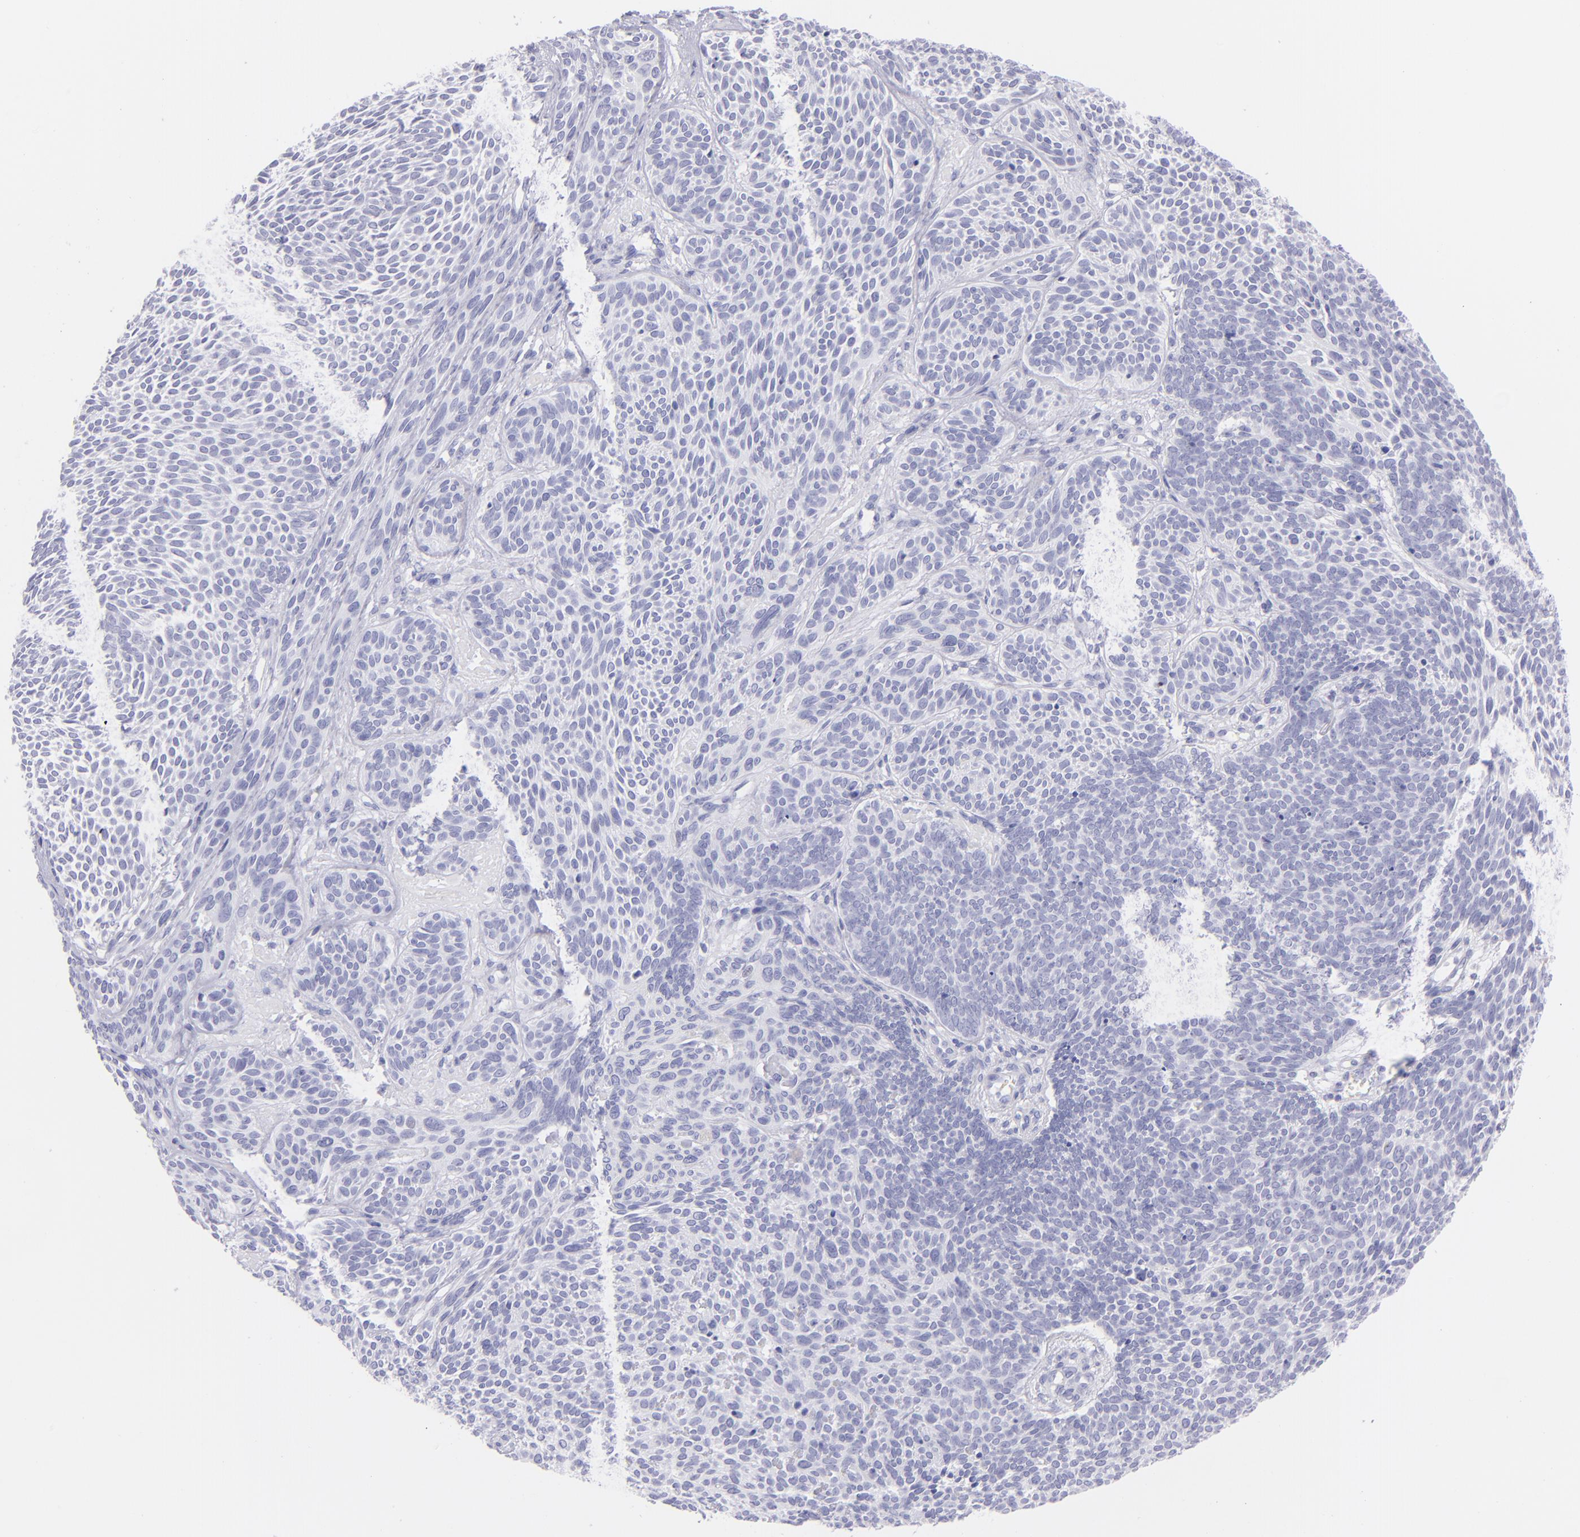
{"staining": {"intensity": "negative", "quantity": "none", "location": "none"}, "tissue": "skin cancer", "cell_type": "Tumor cells", "image_type": "cancer", "snomed": [{"axis": "morphology", "description": "Basal cell carcinoma"}, {"axis": "topography", "description": "Skin"}], "caption": "Immunohistochemistry (IHC) of skin cancer (basal cell carcinoma) demonstrates no staining in tumor cells. (Brightfield microscopy of DAB (3,3'-diaminobenzidine) IHC at high magnification).", "gene": "CD72", "patient": {"sex": "male", "age": 84}}